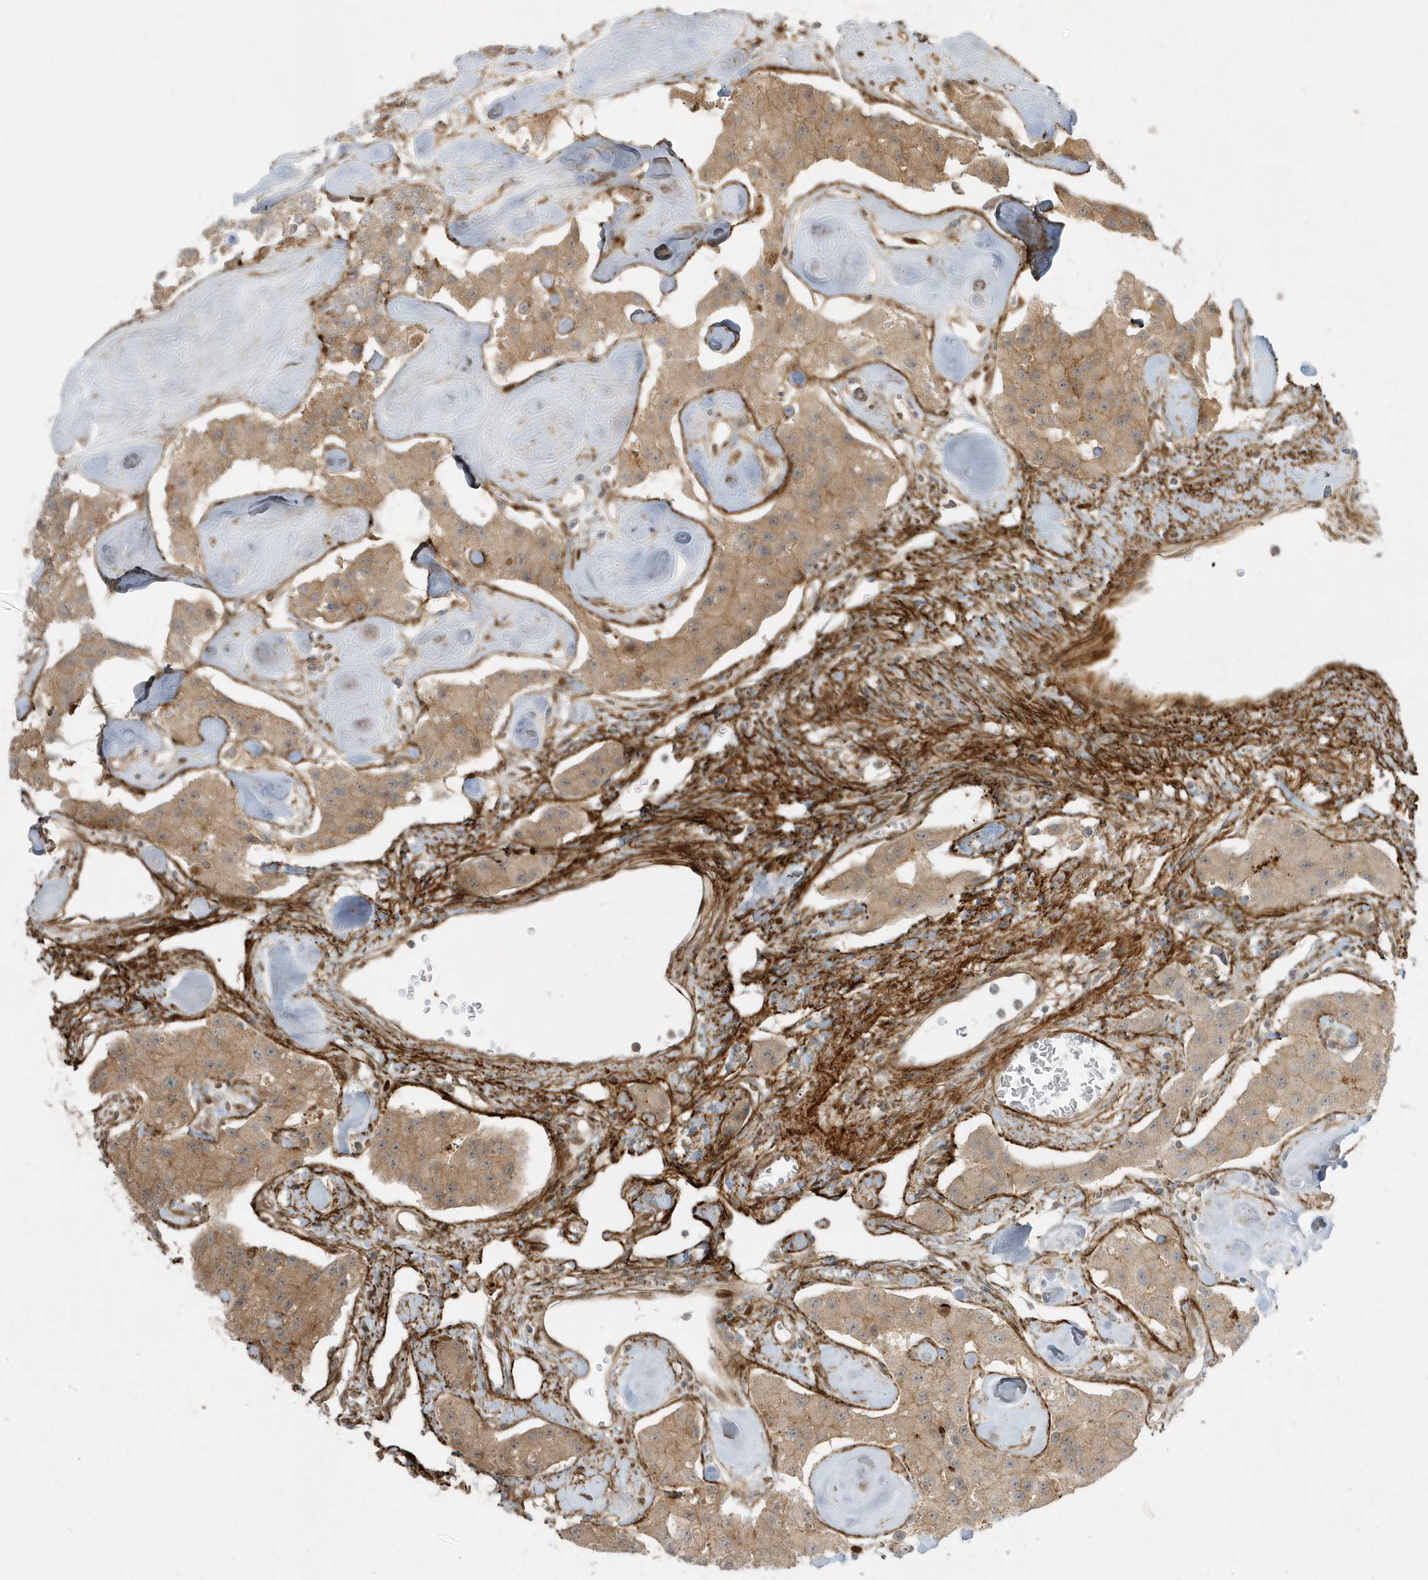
{"staining": {"intensity": "moderate", "quantity": ">75%", "location": "cytoplasmic/membranous"}, "tissue": "carcinoid", "cell_type": "Tumor cells", "image_type": "cancer", "snomed": [{"axis": "morphology", "description": "Carcinoid, malignant, NOS"}, {"axis": "topography", "description": "Pancreas"}], "caption": "The immunohistochemical stain highlights moderate cytoplasmic/membranous staining in tumor cells of carcinoid tissue.", "gene": "MASP2", "patient": {"sex": "male", "age": 41}}